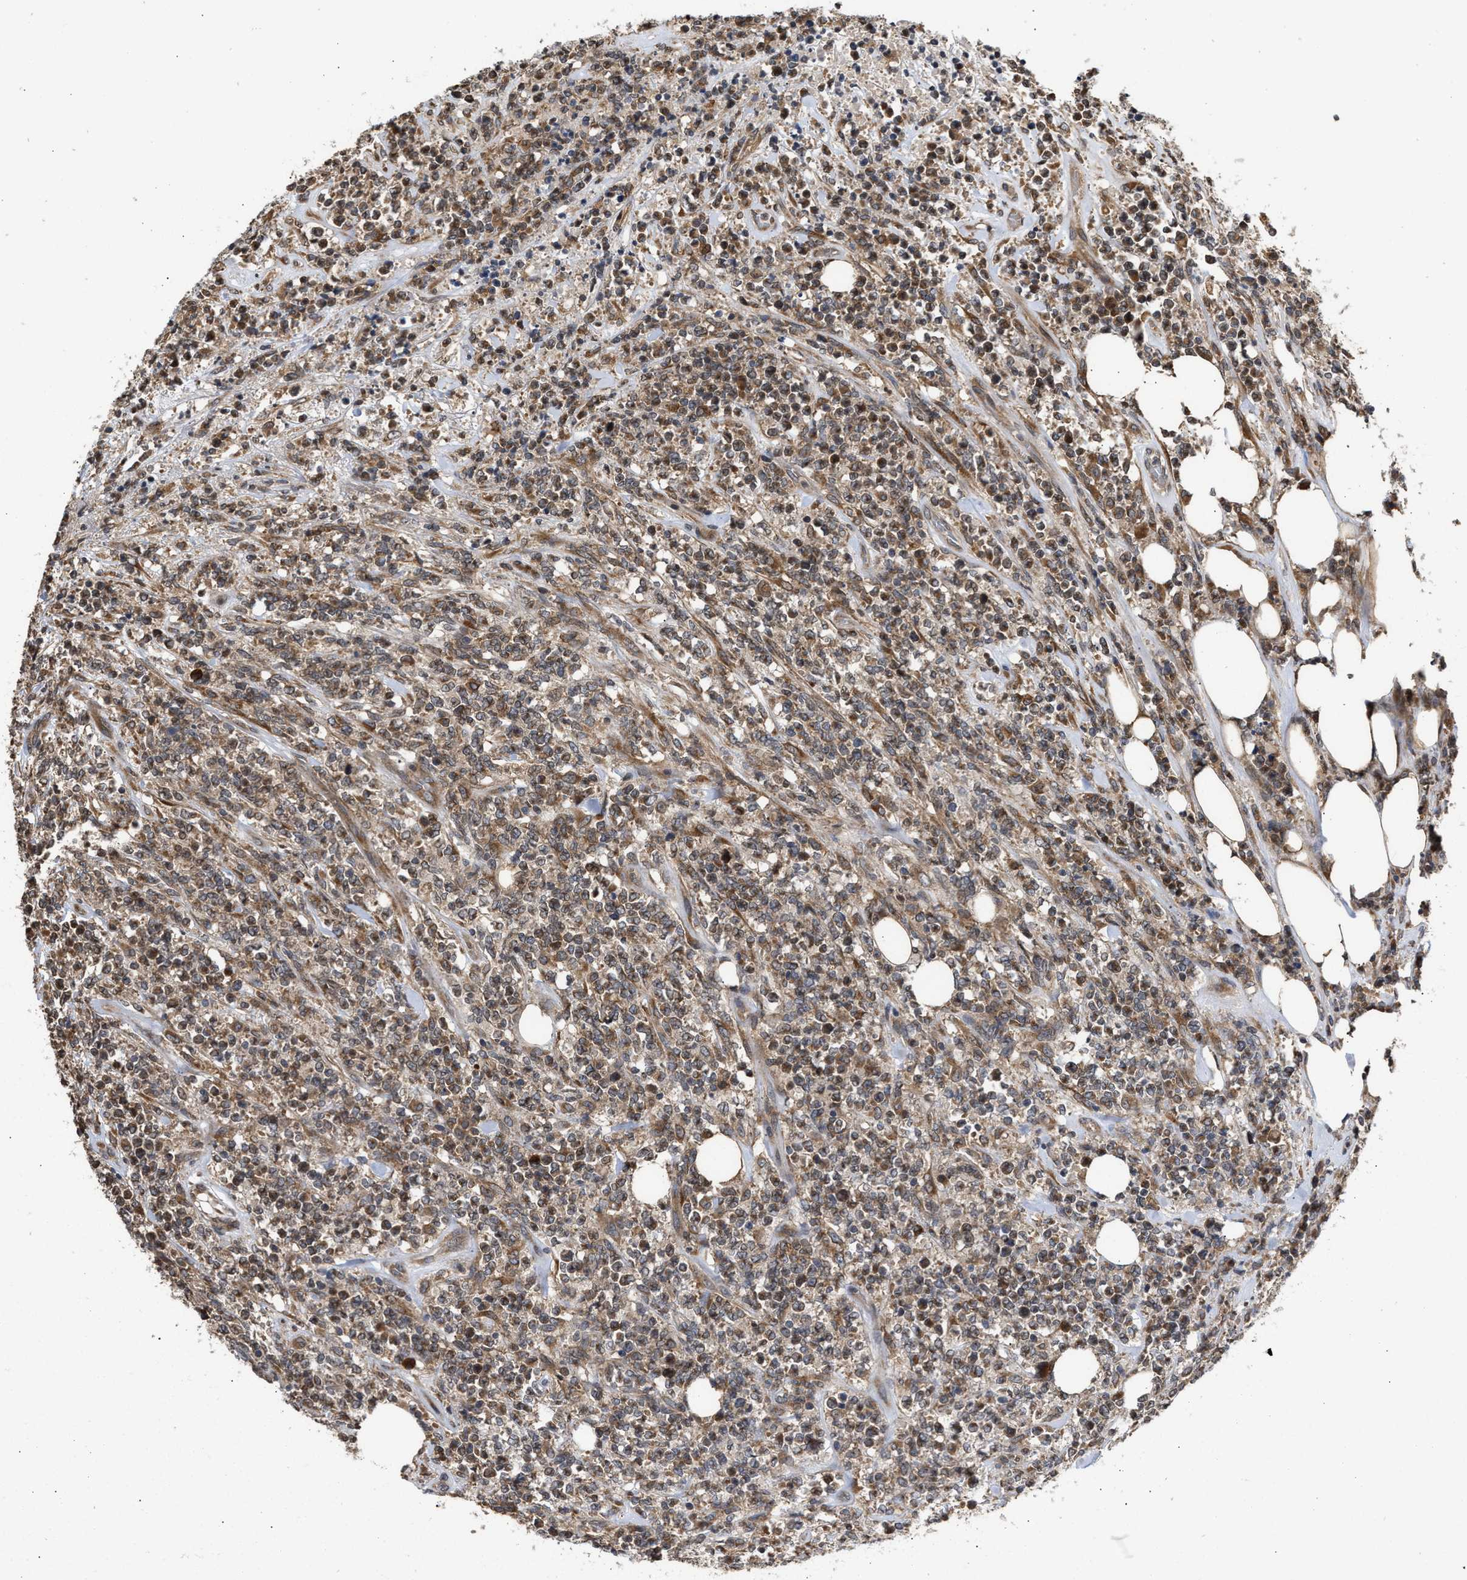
{"staining": {"intensity": "moderate", "quantity": ">75%", "location": "cytoplasmic/membranous"}, "tissue": "lymphoma", "cell_type": "Tumor cells", "image_type": "cancer", "snomed": [{"axis": "morphology", "description": "Malignant lymphoma, non-Hodgkin's type, High grade"}, {"axis": "topography", "description": "Soft tissue"}], "caption": "There is medium levels of moderate cytoplasmic/membranous positivity in tumor cells of lymphoma, as demonstrated by immunohistochemical staining (brown color).", "gene": "SAR1A", "patient": {"sex": "male", "age": 18}}